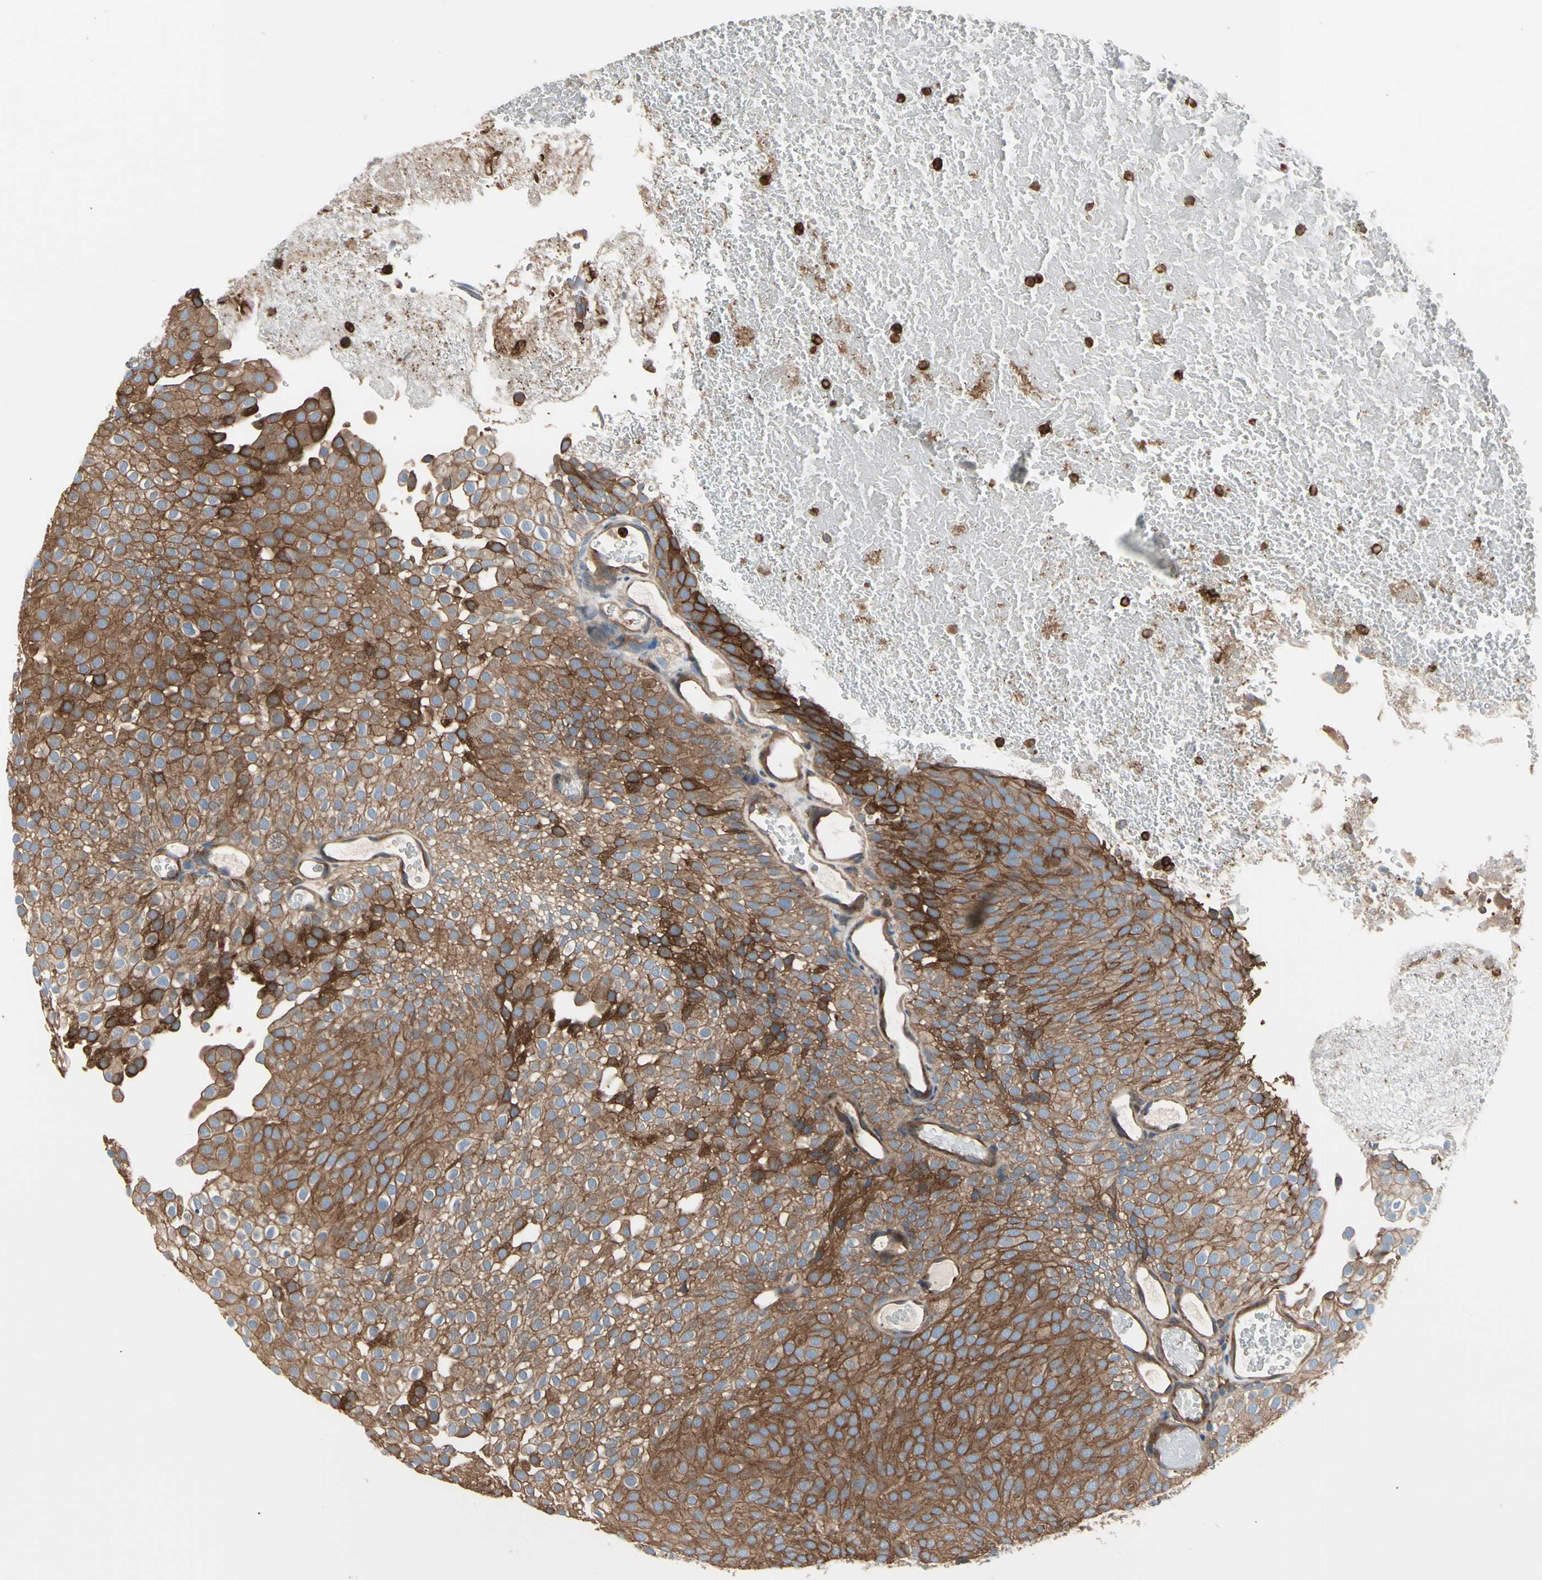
{"staining": {"intensity": "moderate", "quantity": ">75%", "location": "cytoplasmic/membranous"}, "tissue": "urothelial cancer", "cell_type": "Tumor cells", "image_type": "cancer", "snomed": [{"axis": "morphology", "description": "Urothelial carcinoma, Low grade"}, {"axis": "topography", "description": "Urinary bladder"}], "caption": "Immunohistochemical staining of human urothelial cancer displays moderate cytoplasmic/membranous protein staining in about >75% of tumor cells.", "gene": "ROCK1", "patient": {"sex": "male", "age": 78}}